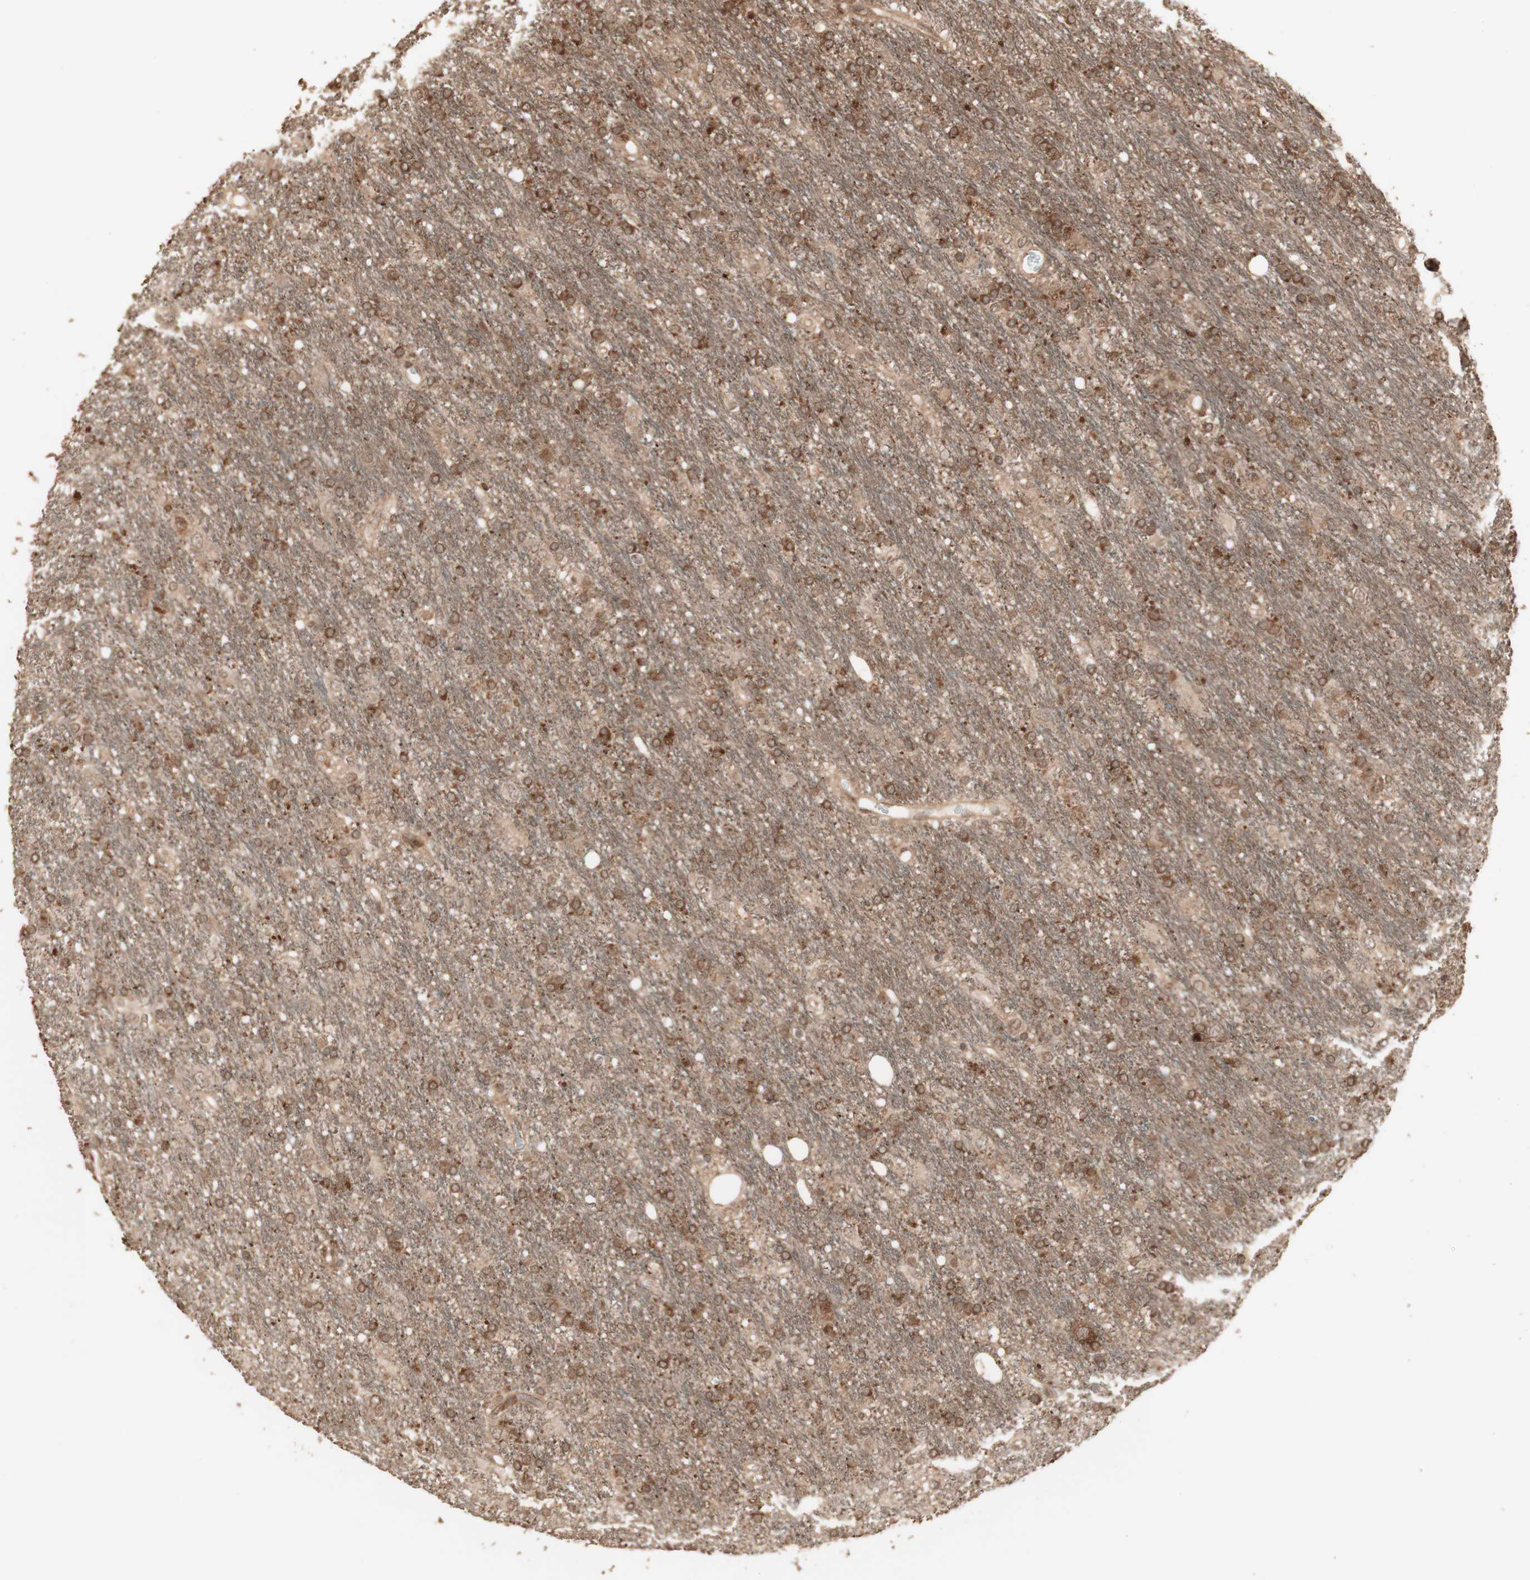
{"staining": {"intensity": "moderate", "quantity": "25%-75%", "location": "cytoplasmic/membranous"}, "tissue": "glioma", "cell_type": "Tumor cells", "image_type": "cancer", "snomed": [{"axis": "morphology", "description": "Glioma, malignant, Low grade"}, {"axis": "topography", "description": "Brain"}], "caption": "Human glioma stained with a brown dye exhibits moderate cytoplasmic/membranous positive positivity in about 25%-75% of tumor cells.", "gene": "YWHAB", "patient": {"sex": "male", "age": 77}}